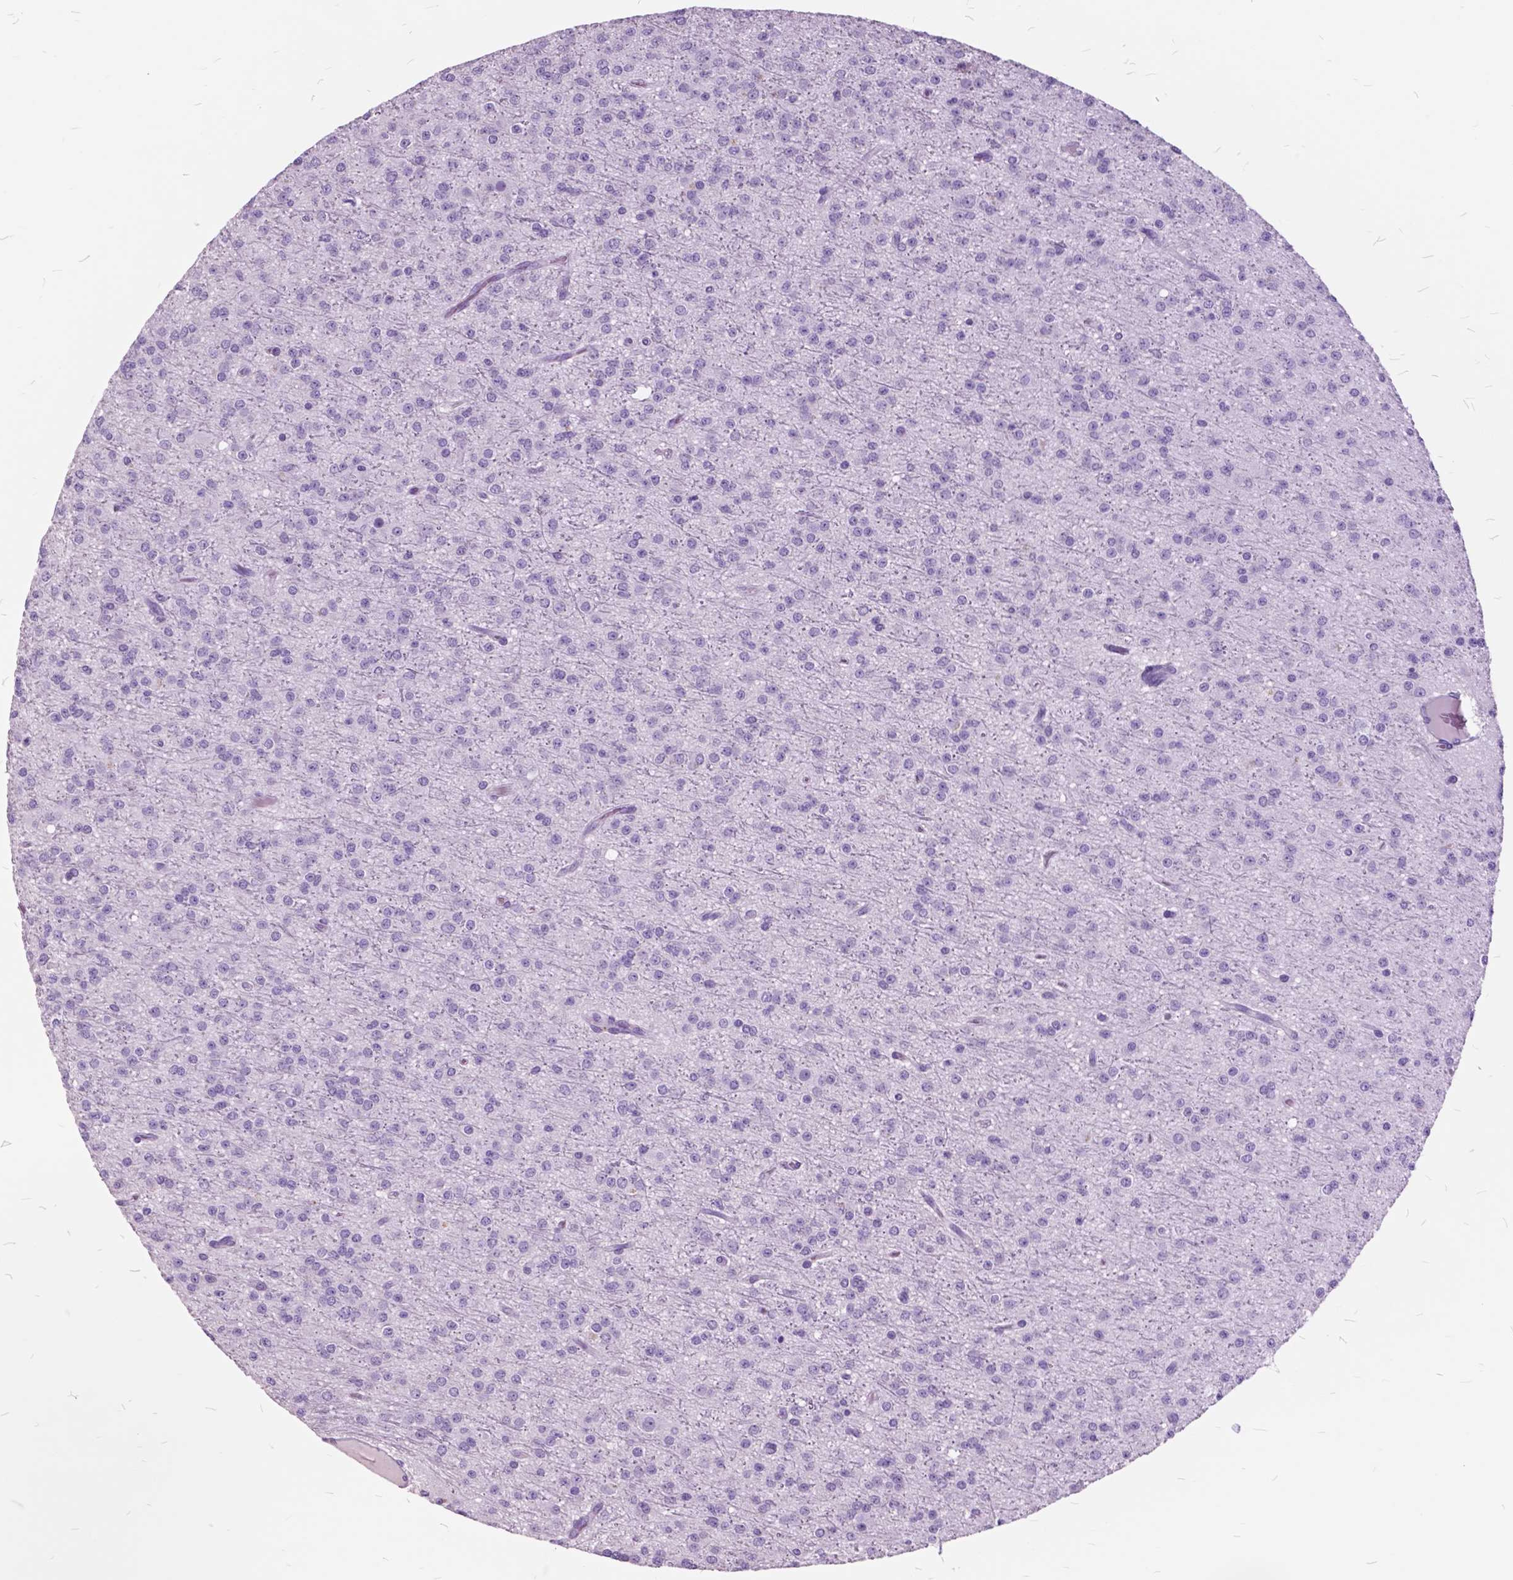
{"staining": {"intensity": "negative", "quantity": "none", "location": "none"}, "tissue": "glioma", "cell_type": "Tumor cells", "image_type": "cancer", "snomed": [{"axis": "morphology", "description": "Glioma, malignant, Low grade"}, {"axis": "topography", "description": "Brain"}], "caption": "DAB immunohistochemical staining of human glioma shows no significant positivity in tumor cells. (Brightfield microscopy of DAB IHC at high magnification).", "gene": "GDF9", "patient": {"sex": "male", "age": 27}}